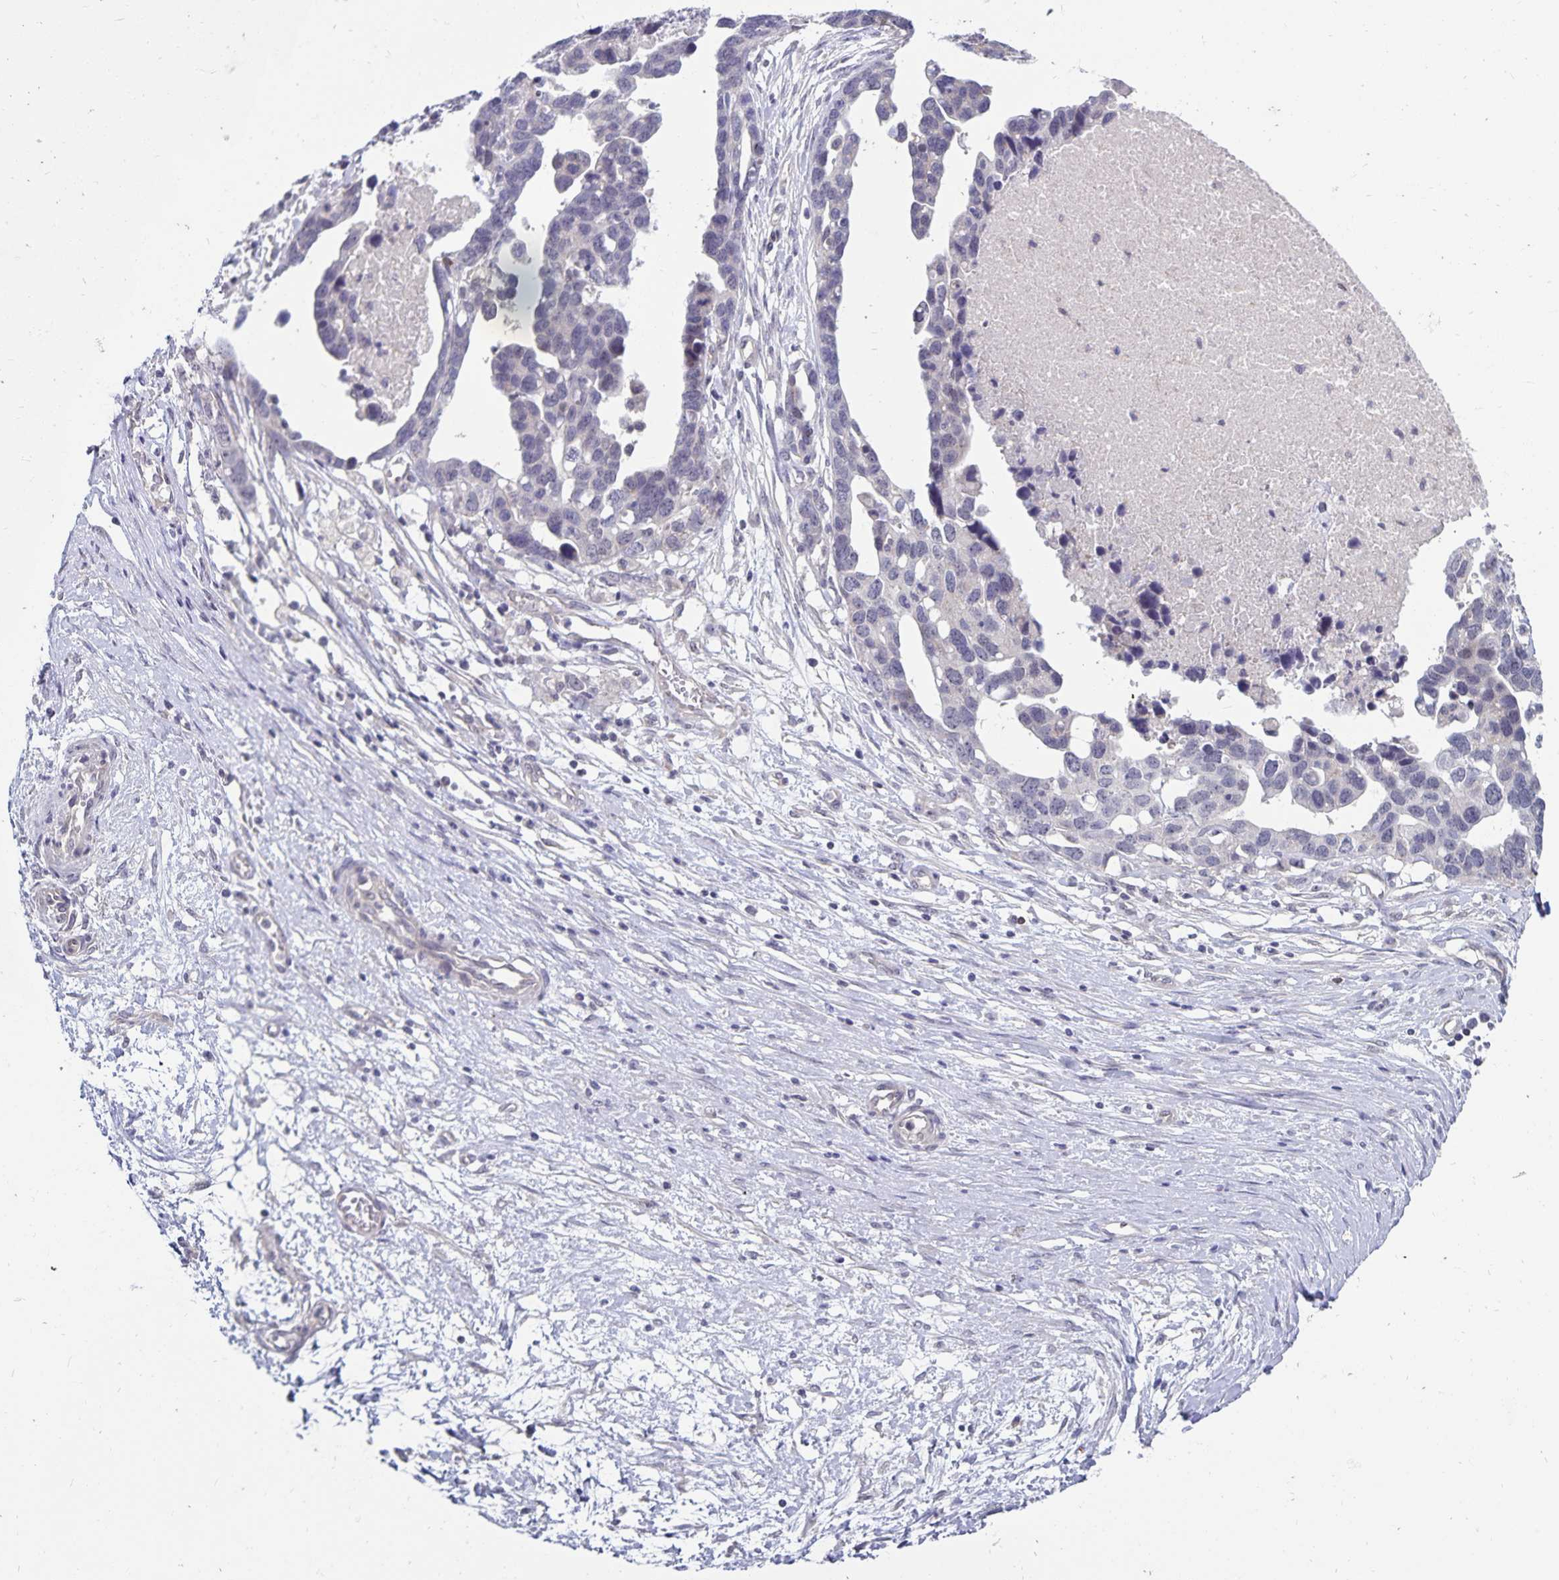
{"staining": {"intensity": "negative", "quantity": "none", "location": "none"}, "tissue": "ovarian cancer", "cell_type": "Tumor cells", "image_type": "cancer", "snomed": [{"axis": "morphology", "description": "Cystadenocarcinoma, serous, NOS"}, {"axis": "topography", "description": "Ovary"}], "caption": "Tumor cells are negative for brown protein staining in serous cystadenocarcinoma (ovarian).", "gene": "CDKN2B", "patient": {"sex": "female", "age": 54}}